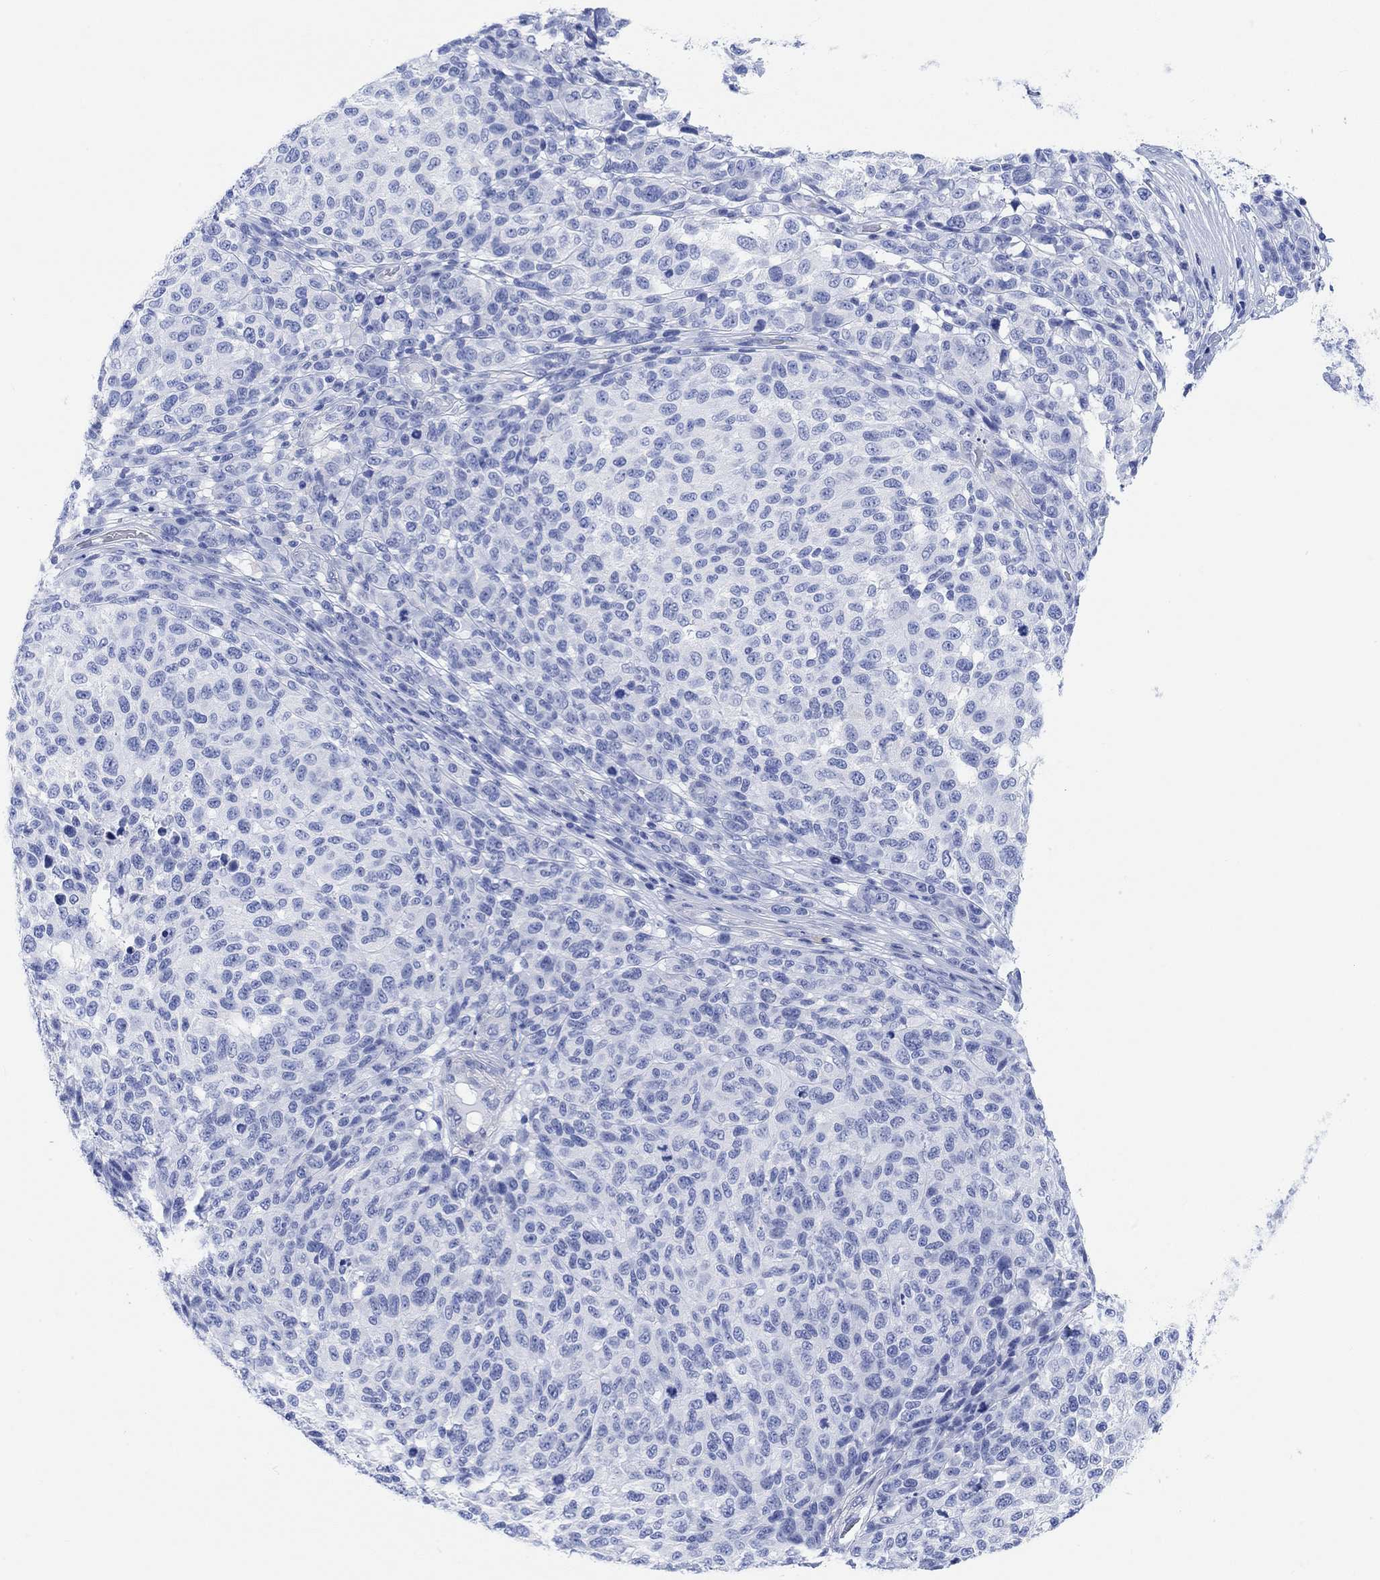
{"staining": {"intensity": "negative", "quantity": "none", "location": "none"}, "tissue": "melanoma", "cell_type": "Tumor cells", "image_type": "cancer", "snomed": [{"axis": "morphology", "description": "Malignant melanoma, NOS"}, {"axis": "topography", "description": "Skin"}], "caption": "There is no significant positivity in tumor cells of malignant melanoma.", "gene": "ANKRD33", "patient": {"sex": "male", "age": 59}}